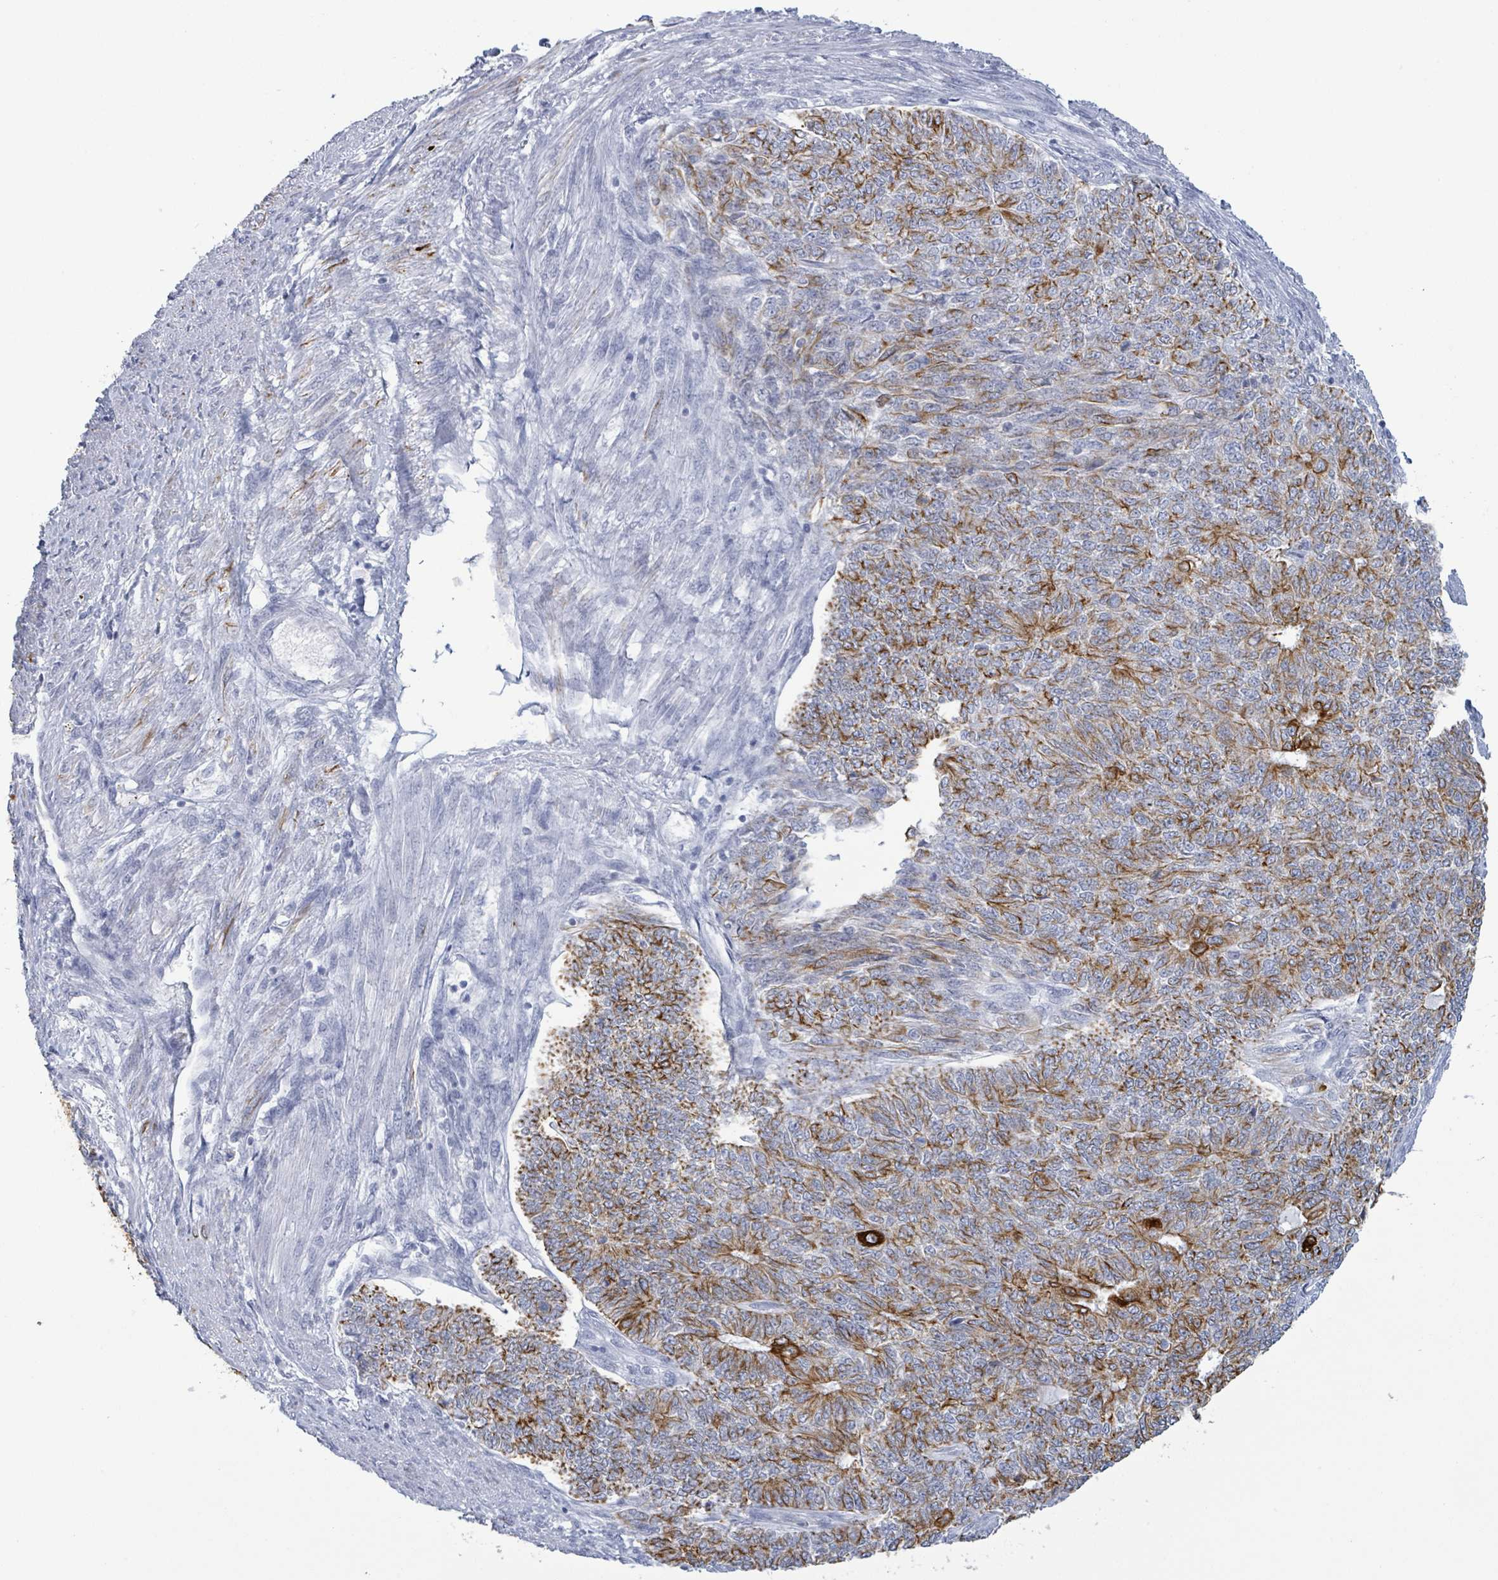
{"staining": {"intensity": "strong", "quantity": "25%-75%", "location": "cytoplasmic/membranous"}, "tissue": "endometrial cancer", "cell_type": "Tumor cells", "image_type": "cancer", "snomed": [{"axis": "morphology", "description": "Adenocarcinoma, NOS"}, {"axis": "topography", "description": "Endometrium"}], "caption": "Tumor cells reveal high levels of strong cytoplasmic/membranous positivity in about 25%-75% of cells in human endometrial adenocarcinoma.", "gene": "KRT8", "patient": {"sex": "female", "age": 32}}